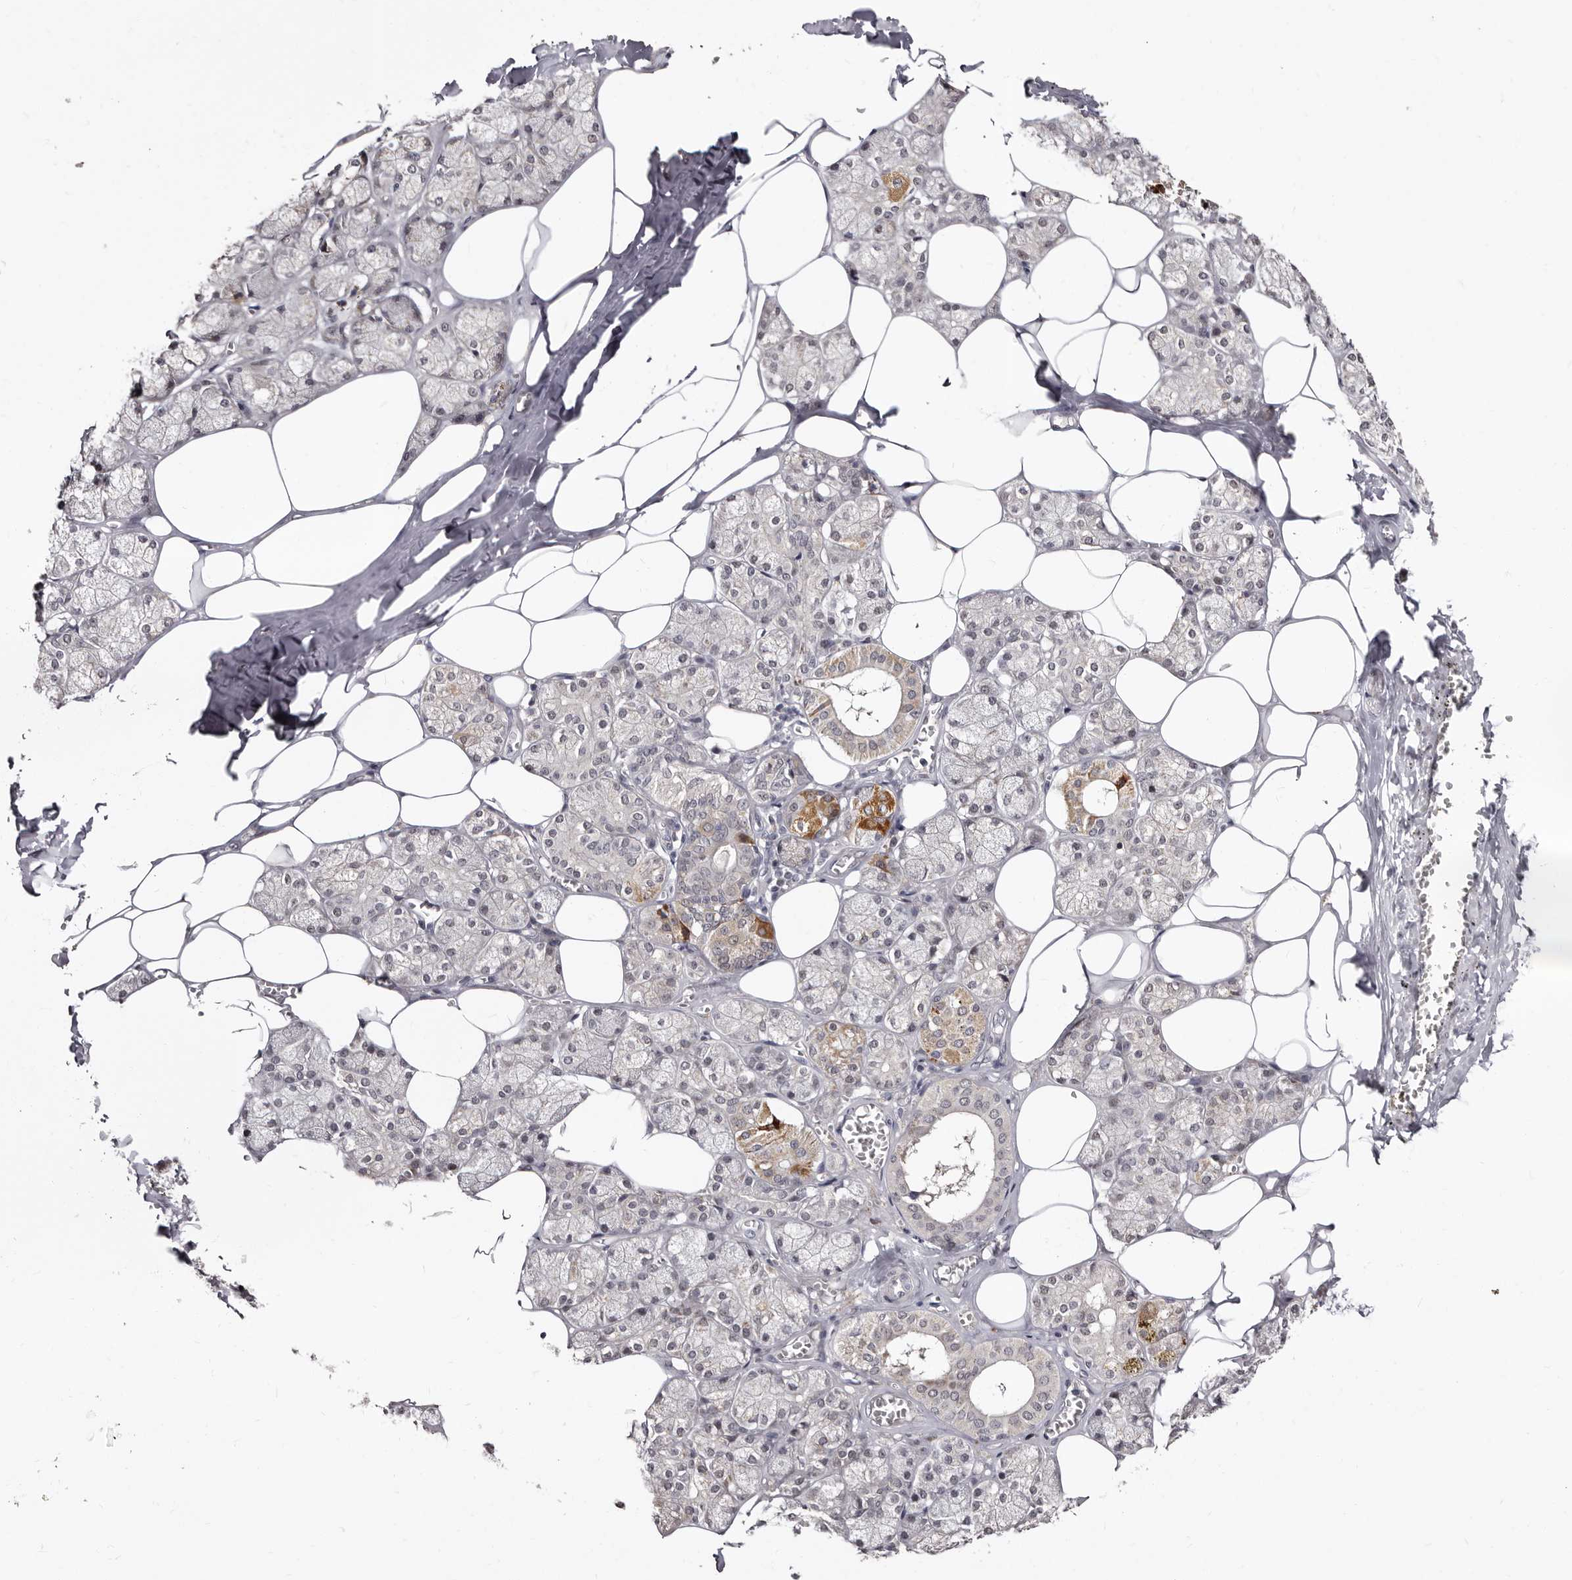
{"staining": {"intensity": "moderate", "quantity": "<25%", "location": "cytoplasmic/membranous"}, "tissue": "salivary gland", "cell_type": "Glandular cells", "image_type": "normal", "snomed": [{"axis": "morphology", "description": "Normal tissue, NOS"}, {"axis": "topography", "description": "Salivary gland"}], "caption": "Immunohistochemical staining of benign salivary gland demonstrates <25% levels of moderate cytoplasmic/membranous protein positivity in approximately <25% of glandular cells. (DAB IHC with brightfield microscopy, high magnification).", "gene": "PHF20L1", "patient": {"sex": "male", "age": 62}}